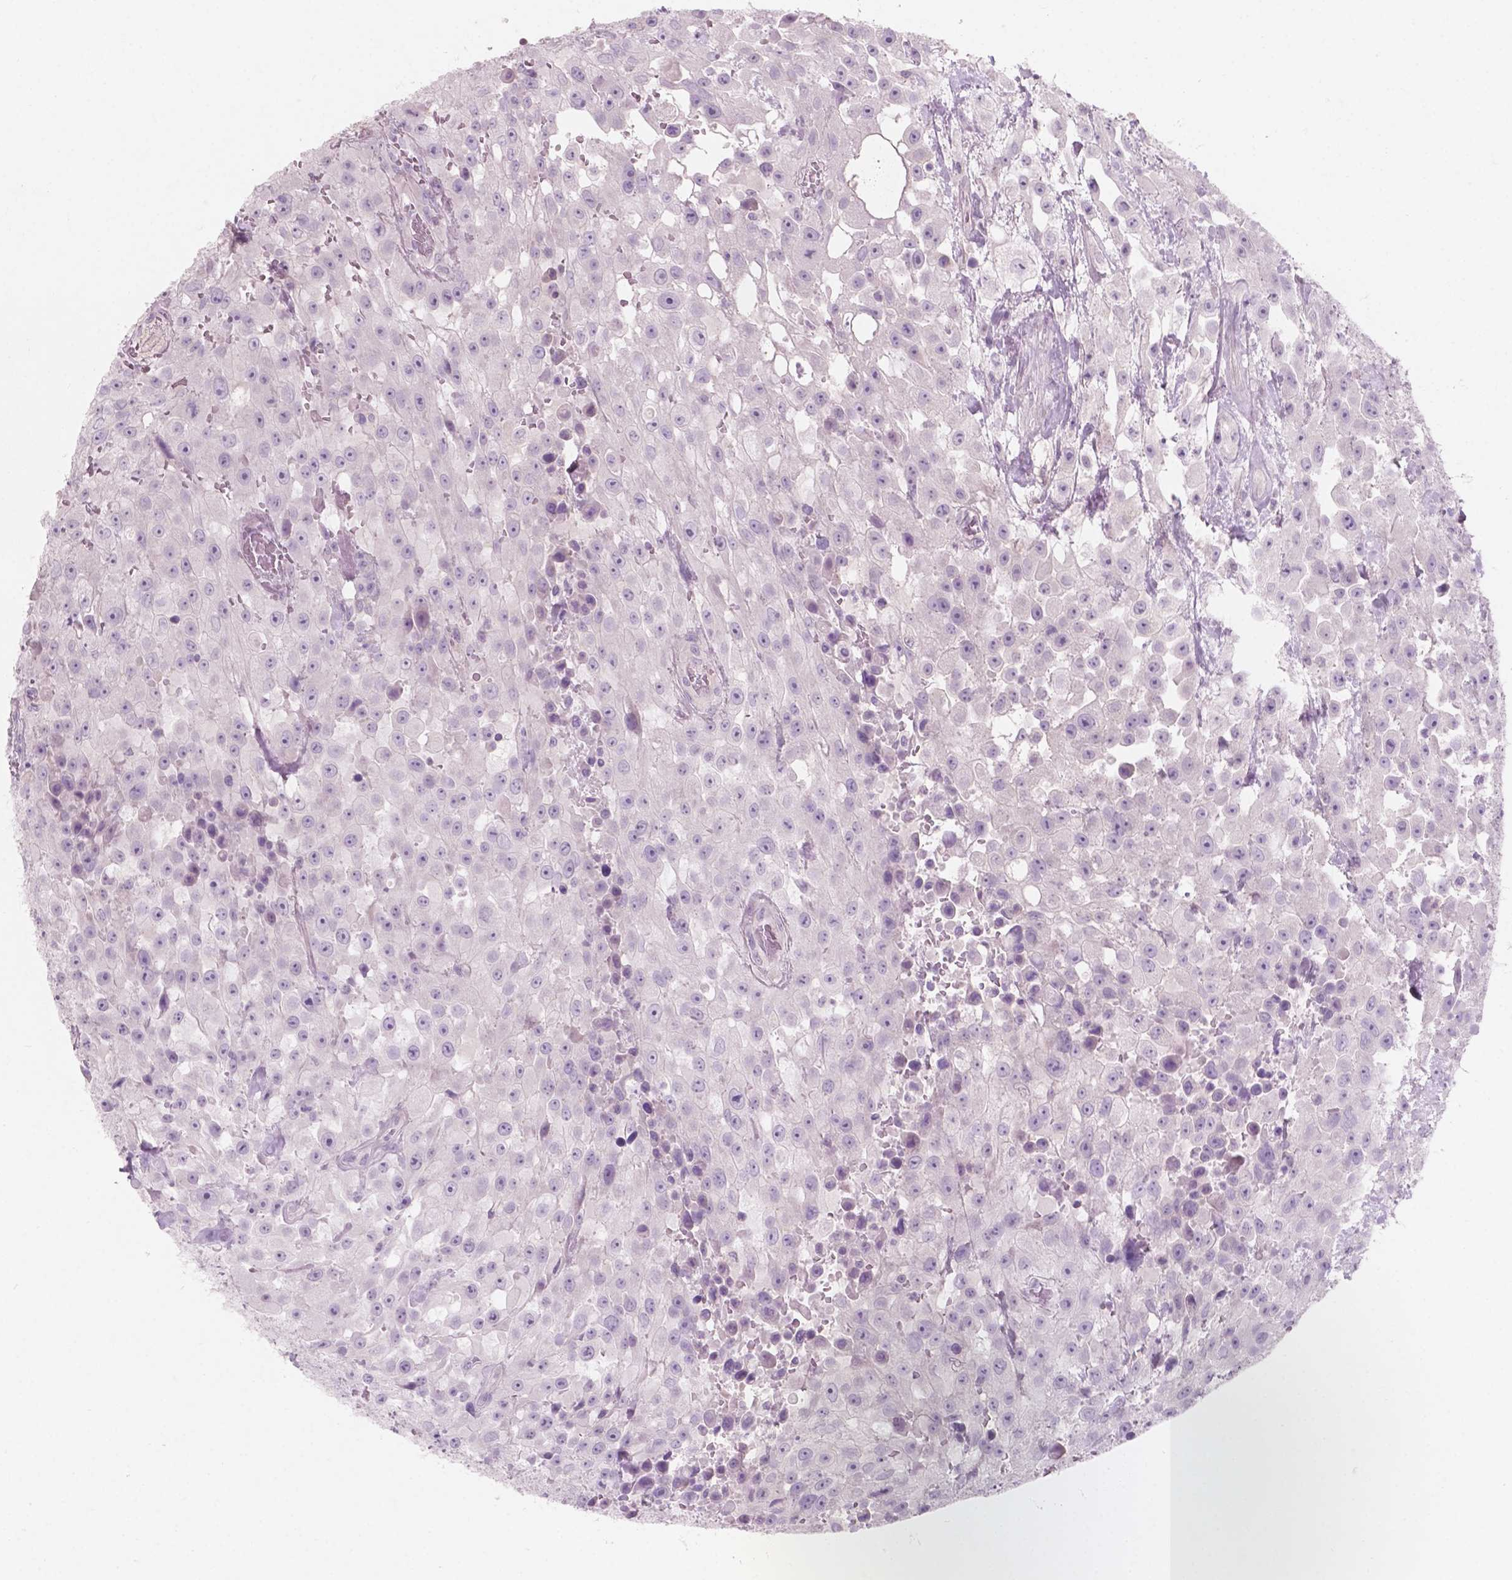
{"staining": {"intensity": "negative", "quantity": "none", "location": "none"}, "tissue": "urothelial cancer", "cell_type": "Tumor cells", "image_type": "cancer", "snomed": [{"axis": "morphology", "description": "Urothelial carcinoma, High grade"}, {"axis": "topography", "description": "Urinary bladder"}], "caption": "Immunohistochemical staining of human high-grade urothelial carcinoma shows no significant staining in tumor cells.", "gene": "AWAT1", "patient": {"sex": "male", "age": 79}}